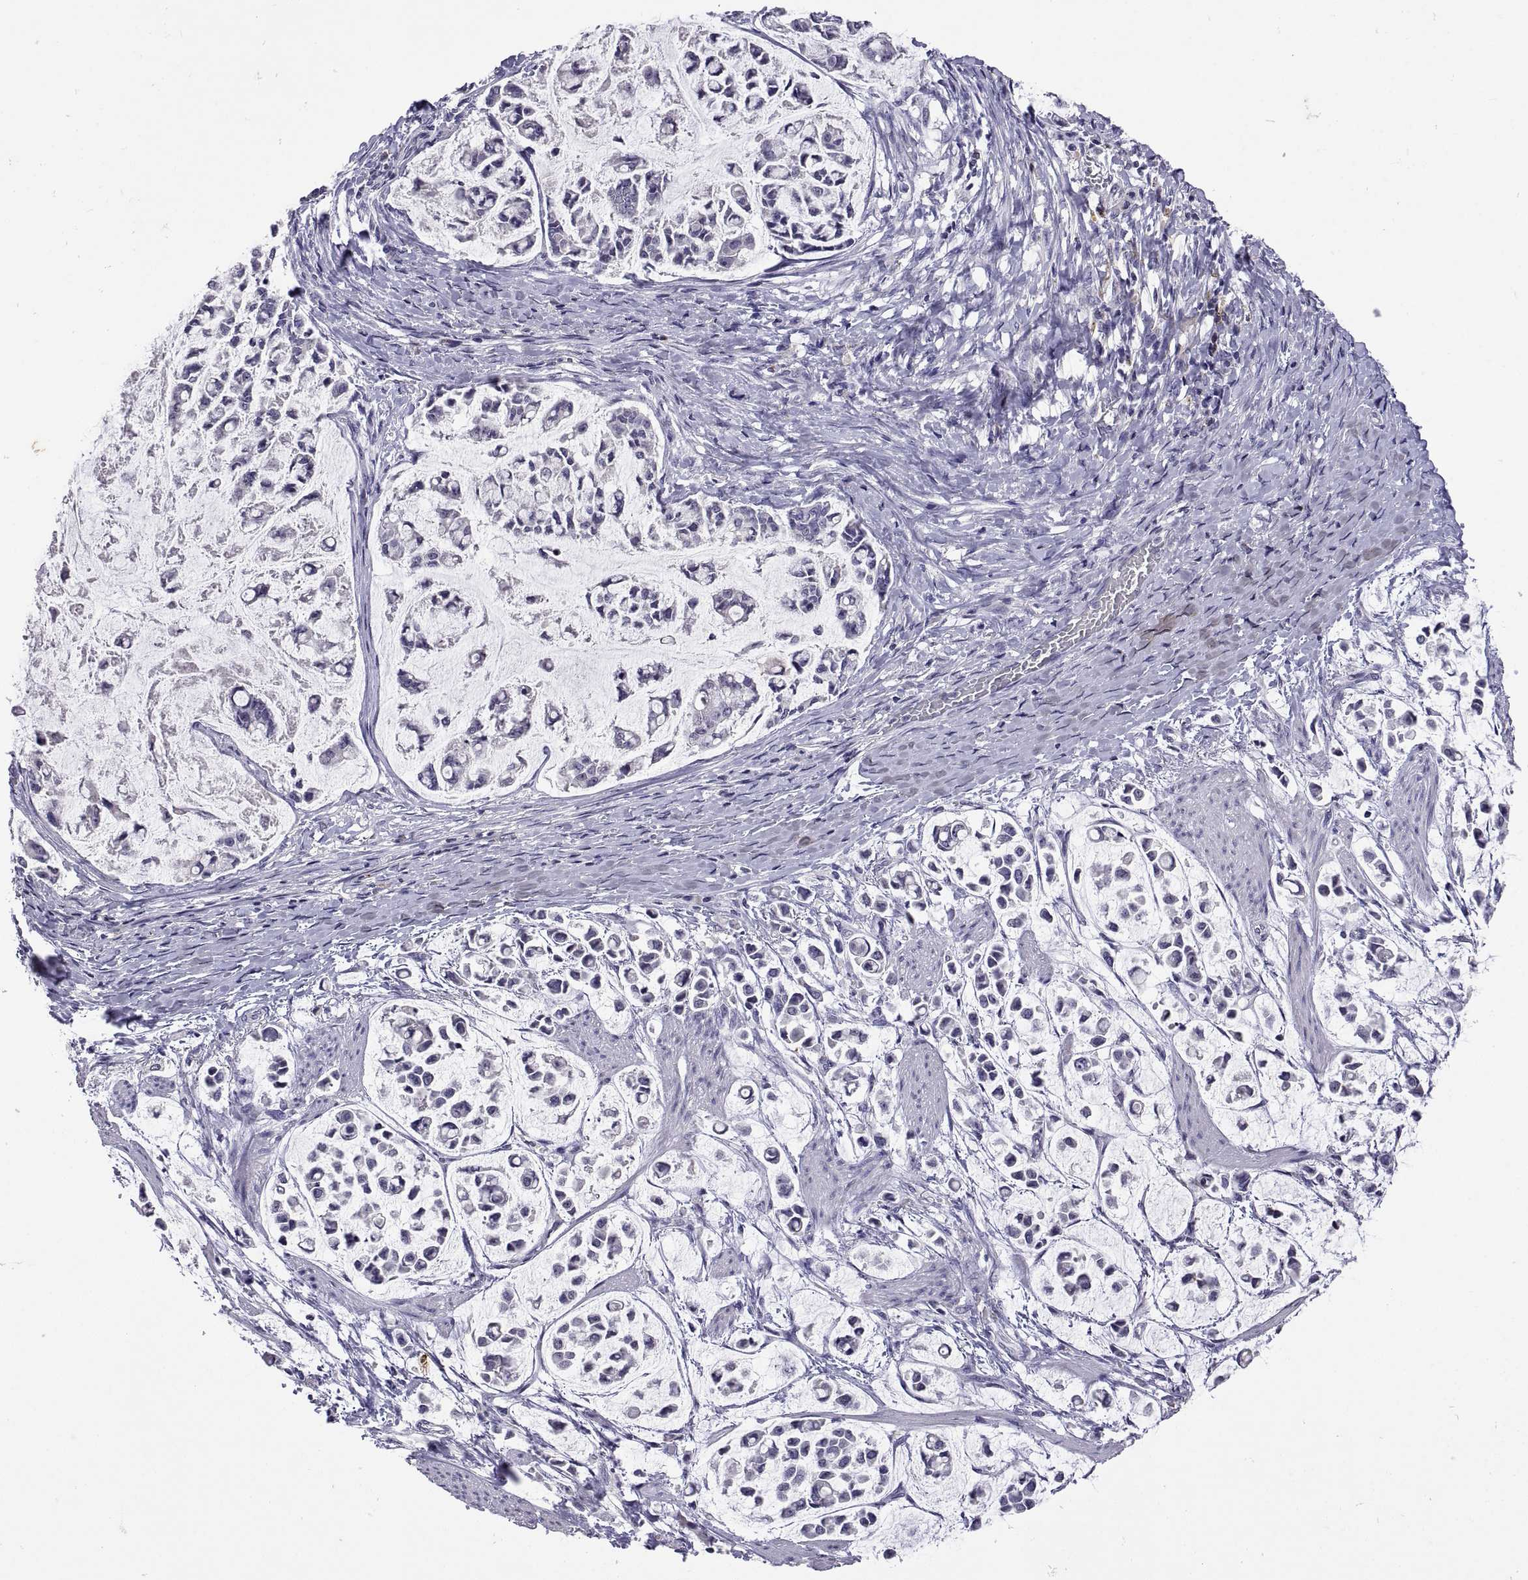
{"staining": {"intensity": "negative", "quantity": "none", "location": "none"}, "tissue": "stomach cancer", "cell_type": "Tumor cells", "image_type": "cancer", "snomed": [{"axis": "morphology", "description": "Adenocarcinoma, NOS"}, {"axis": "topography", "description": "Stomach"}], "caption": "Tumor cells are negative for brown protein staining in stomach adenocarcinoma. (DAB immunohistochemistry, high magnification).", "gene": "MS4A1", "patient": {"sex": "male", "age": 82}}